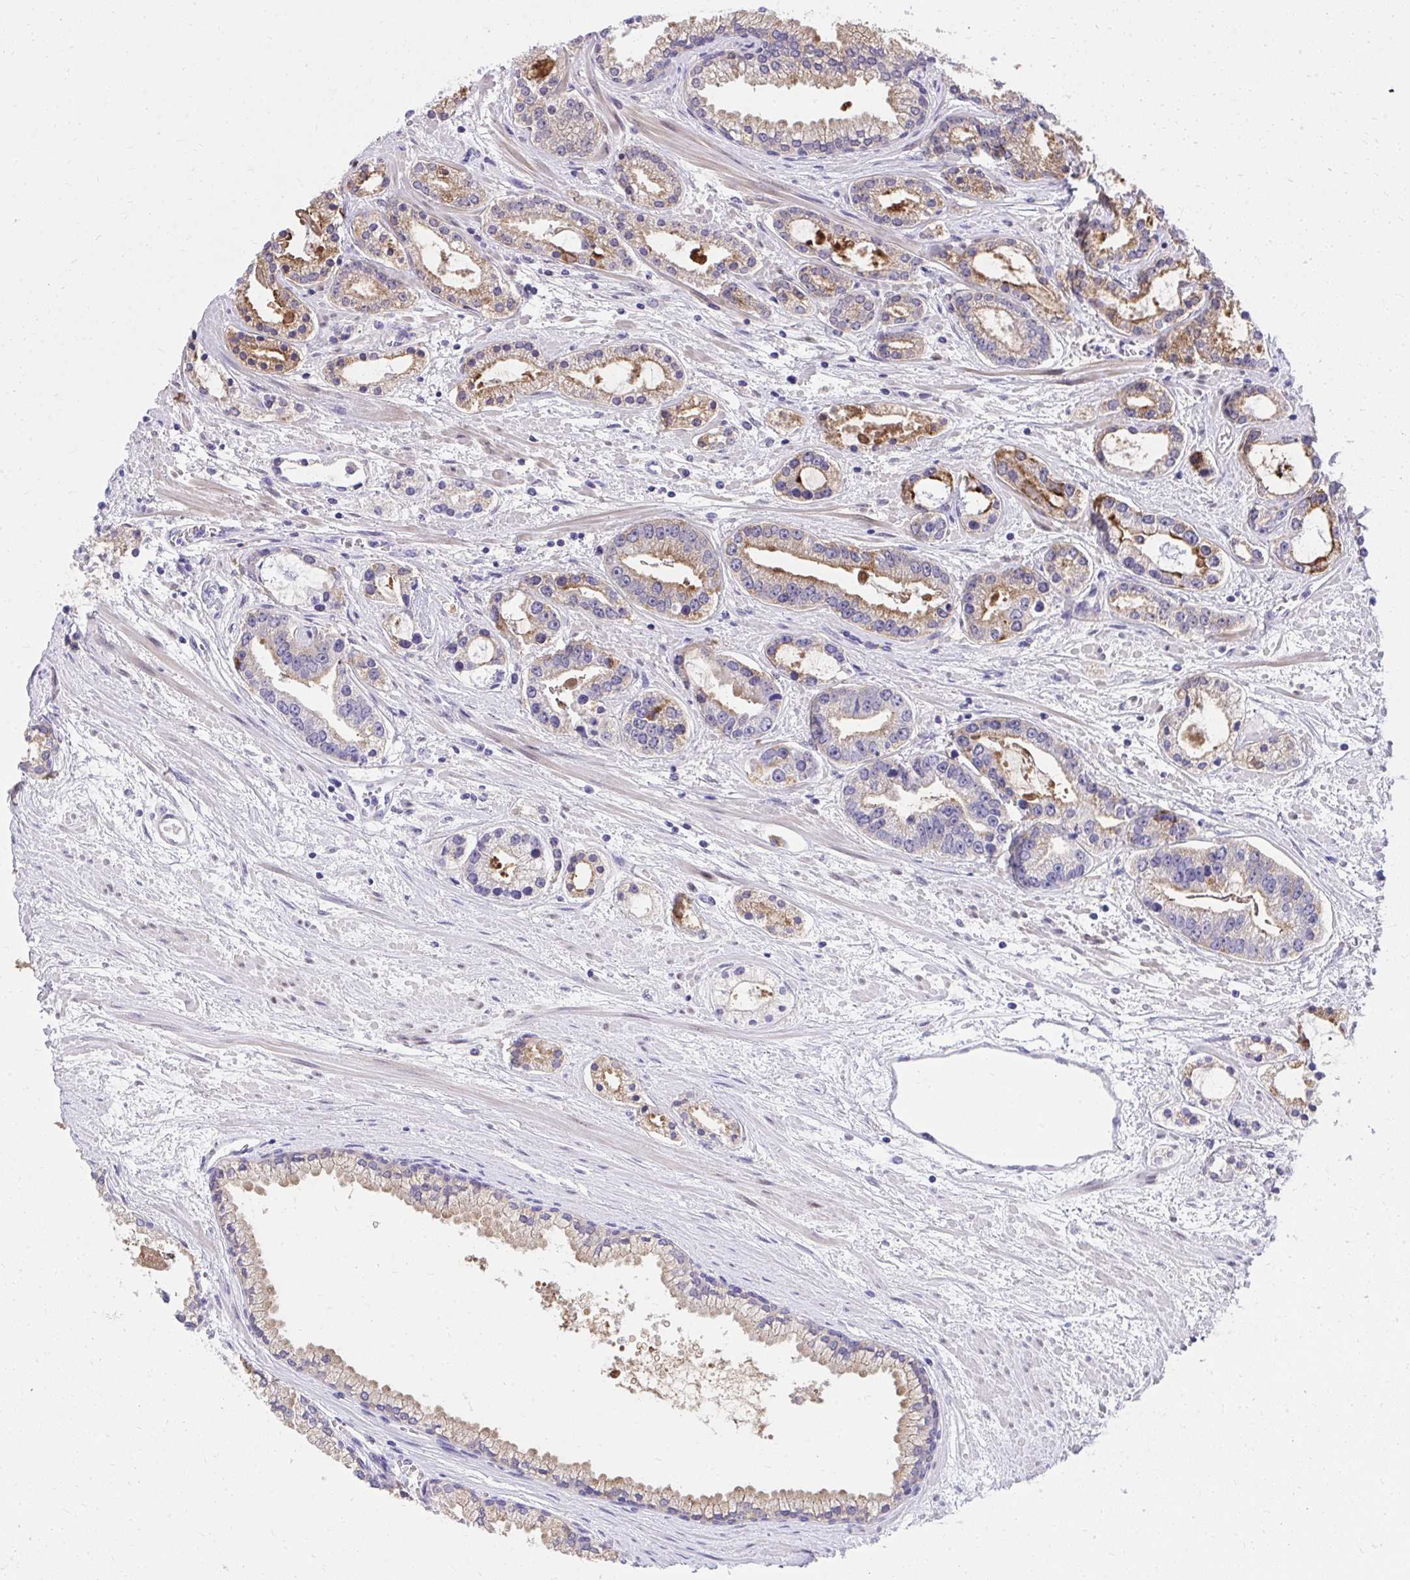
{"staining": {"intensity": "moderate", "quantity": "25%-75%", "location": "cytoplasmic/membranous"}, "tissue": "prostate cancer", "cell_type": "Tumor cells", "image_type": "cancer", "snomed": [{"axis": "morphology", "description": "Adenocarcinoma, Medium grade"}, {"axis": "topography", "description": "Prostate"}], "caption": "Immunohistochemical staining of human prostate cancer (medium-grade adenocarcinoma) demonstrates medium levels of moderate cytoplasmic/membranous positivity in about 25%-75% of tumor cells.", "gene": "KLK1", "patient": {"sex": "male", "age": 57}}